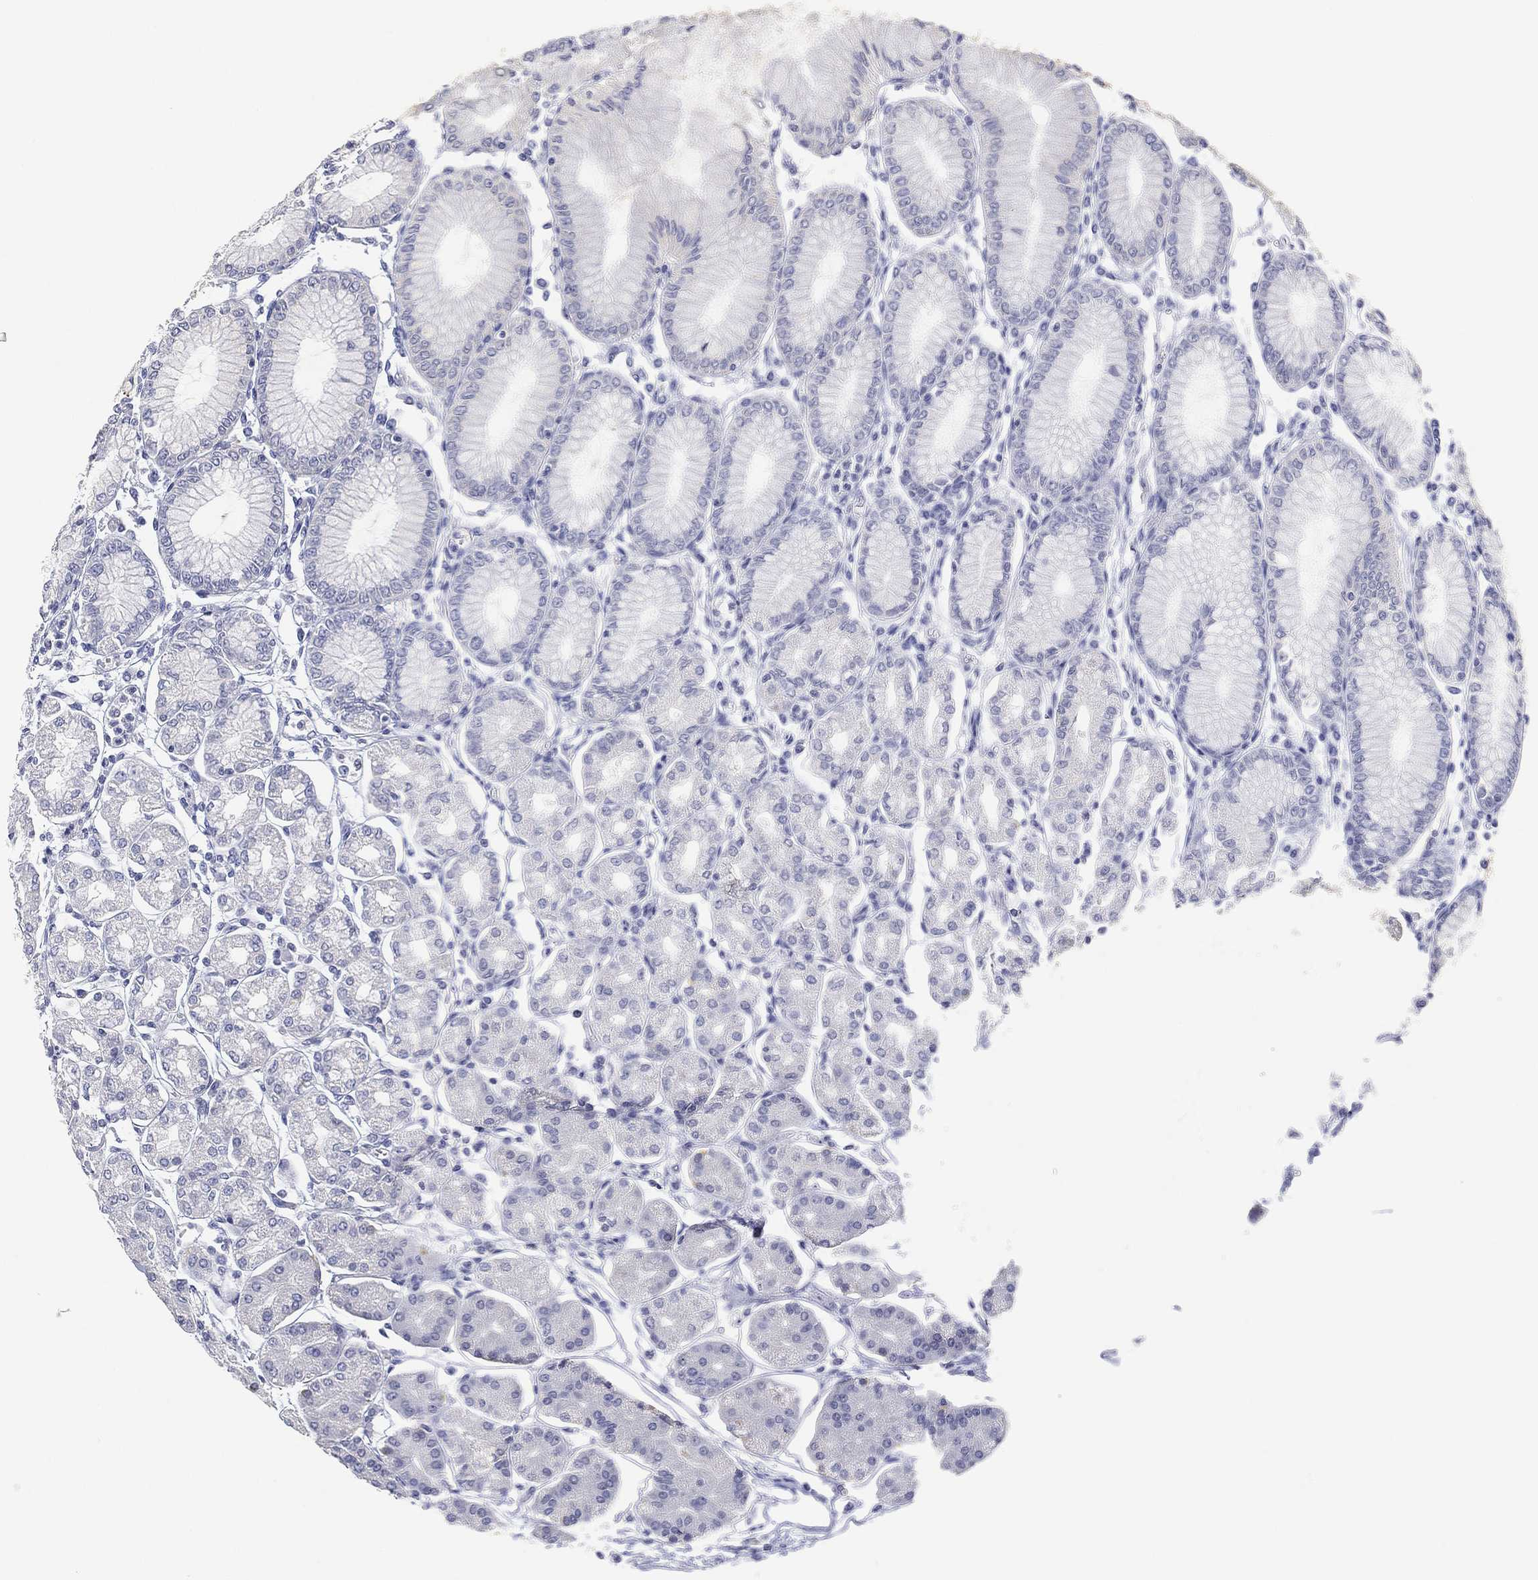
{"staining": {"intensity": "negative", "quantity": "none", "location": "none"}, "tissue": "stomach", "cell_type": "Glandular cells", "image_type": "normal", "snomed": [{"axis": "morphology", "description": "Normal tissue, NOS"}, {"axis": "topography", "description": "Skeletal muscle"}, {"axis": "topography", "description": "Stomach"}], "caption": "Micrograph shows no significant protein expression in glandular cells of normal stomach.", "gene": "FMO1", "patient": {"sex": "female", "age": 57}}